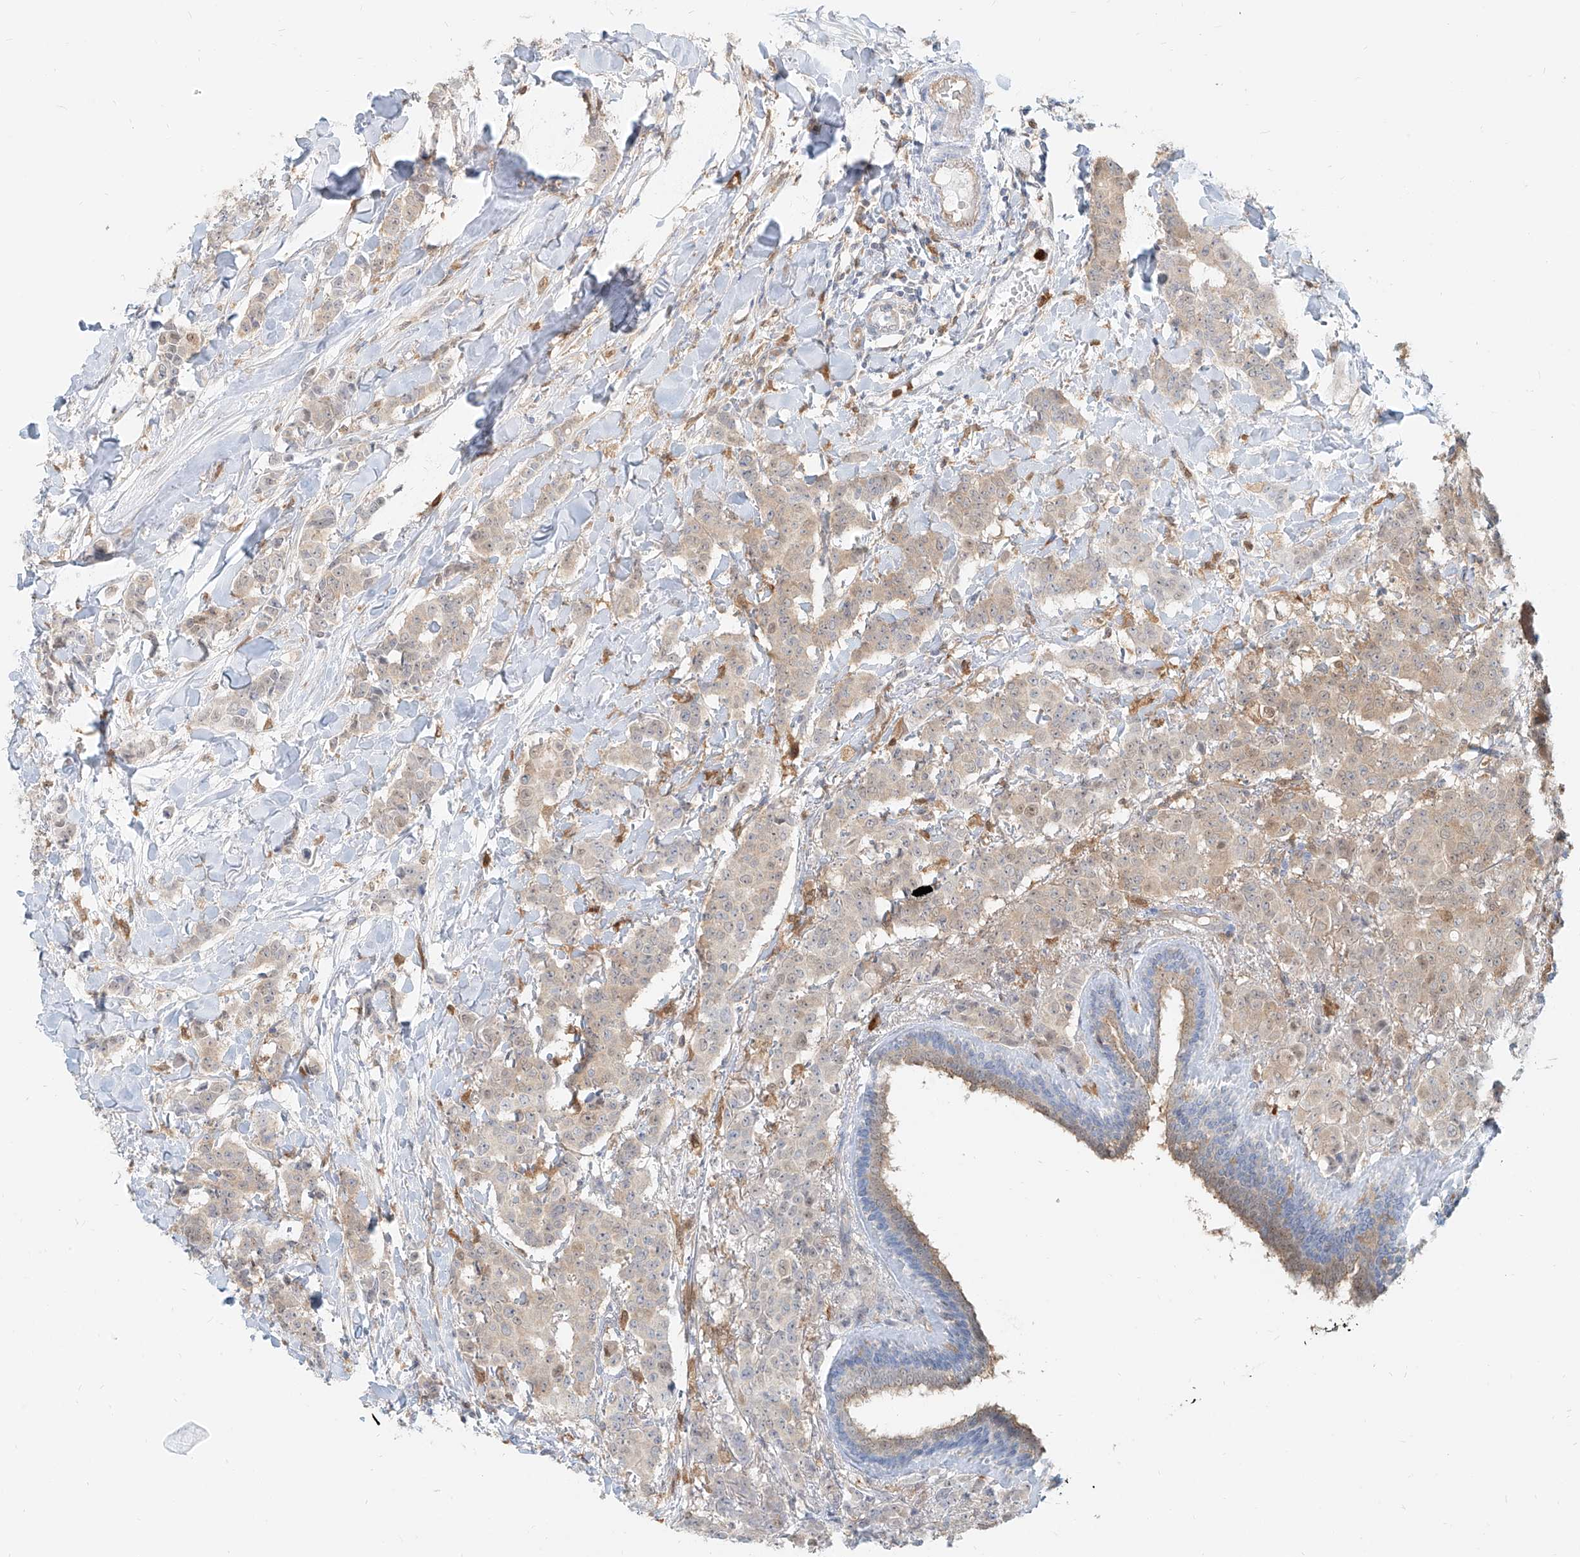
{"staining": {"intensity": "weak", "quantity": "<25%", "location": "cytoplasmic/membranous"}, "tissue": "breast cancer", "cell_type": "Tumor cells", "image_type": "cancer", "snomed": [{"axis": "morphology", "description": "Duct carcinoma"}, {"axis": "topography", "description": "Breast"}], "caption": "An image of human invasive ductal carcinoma (breast) is negative for staining in tumor cells.", "gene": "PGD", "patient": {"sex": "female", "age": 40}}